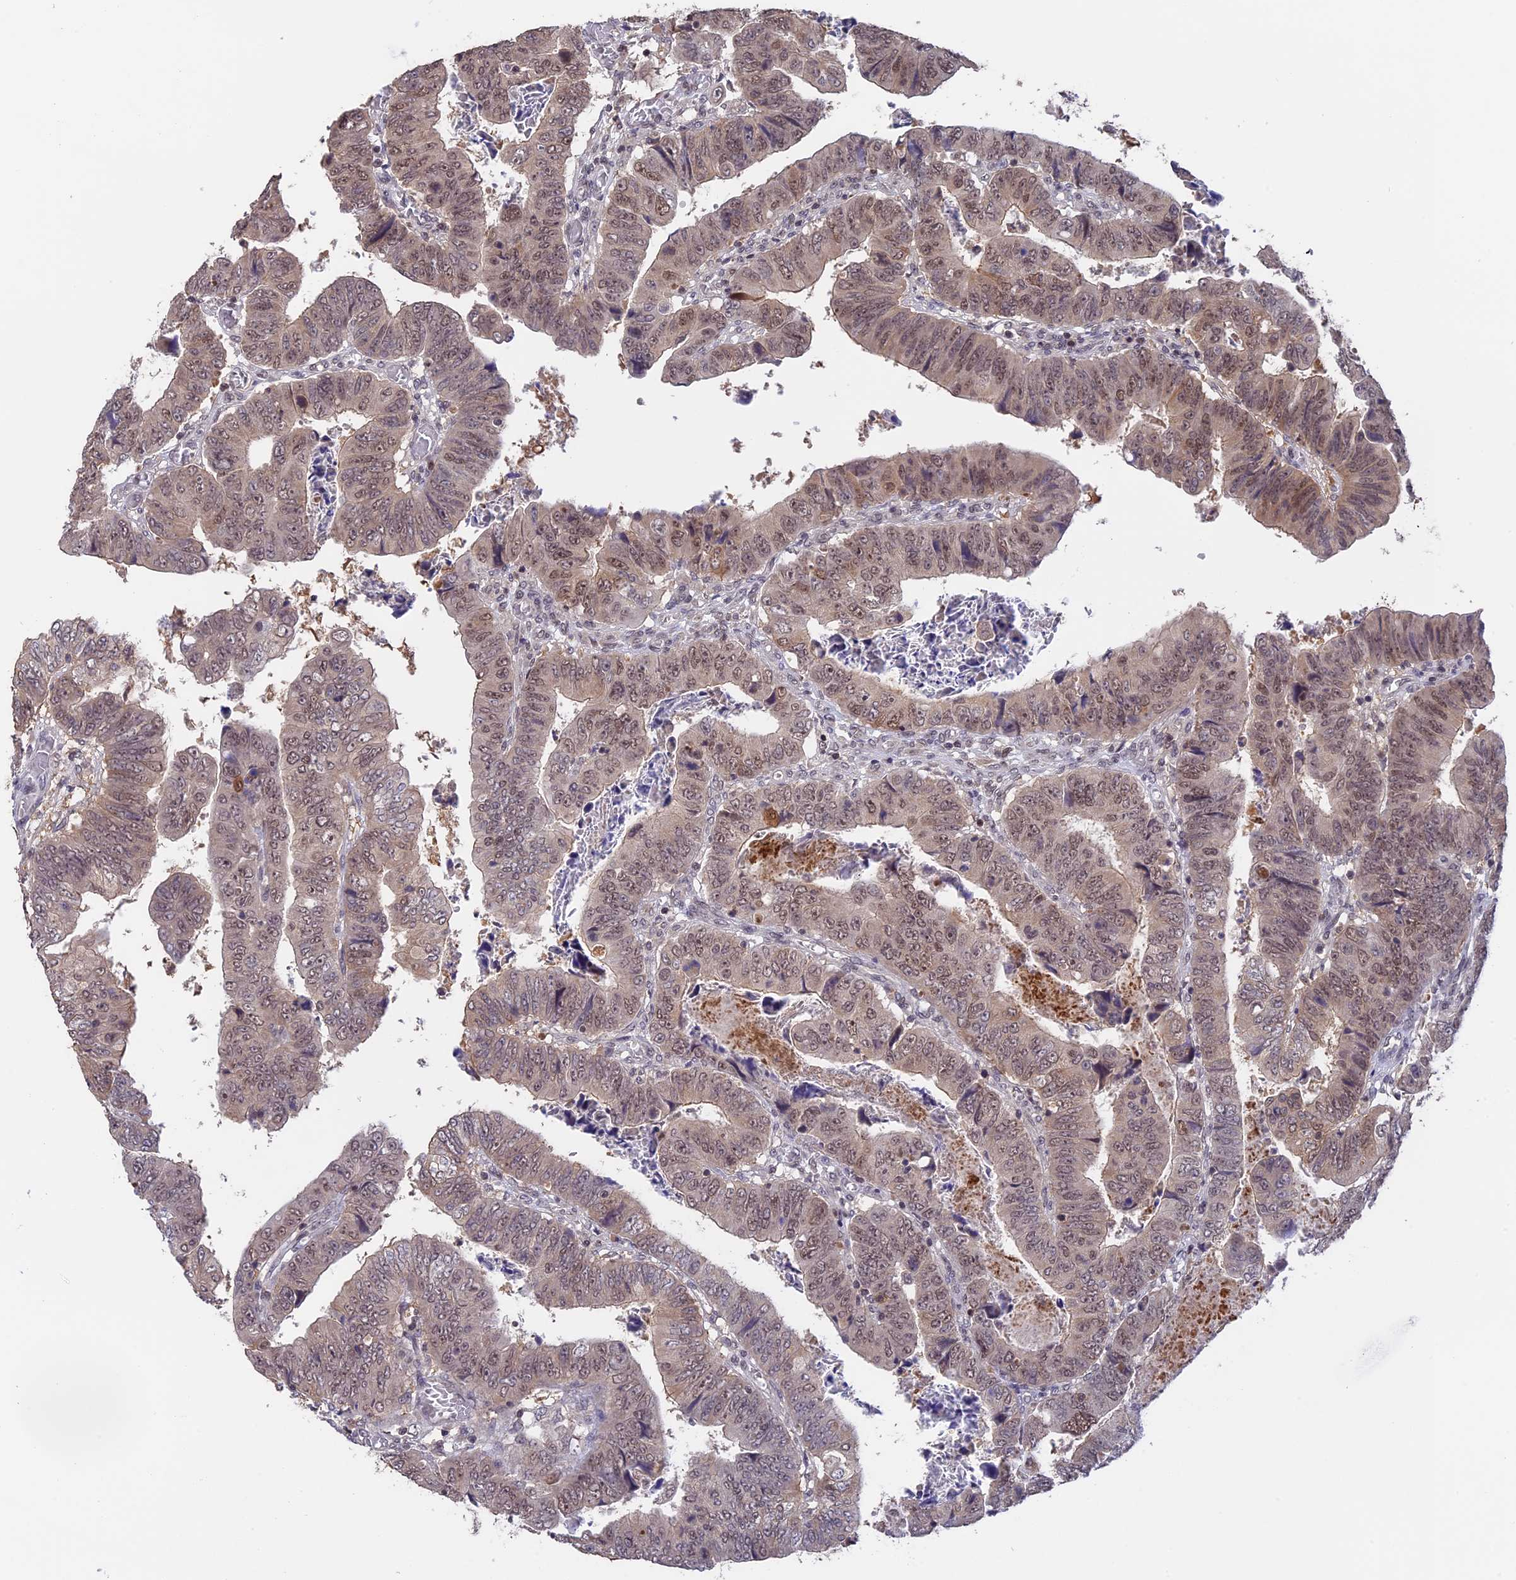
{"staining": {"intensity": "moderate", "quantity": ">75%", "location": "nuclear"}, "tissue": "colorectal cancer", "cell_type": "Tumor cells", "image_type": "cancer", "snomed": [{"axis": "morphology", "description": "Normal tissue, NOS"}, {"axis": "morphology", "description": "Adenocarcinoma, NOS"}, {"axis": "topography", "description": "Rectum"}], "caption": "A micrograph showing moderate nuclear expression in about >75% of tumor cells in colorectal cancer, as visualized by brown immunohistochemical staining.", "gene": "RFC5", "patient": {"sex": "female", "age": 65}}